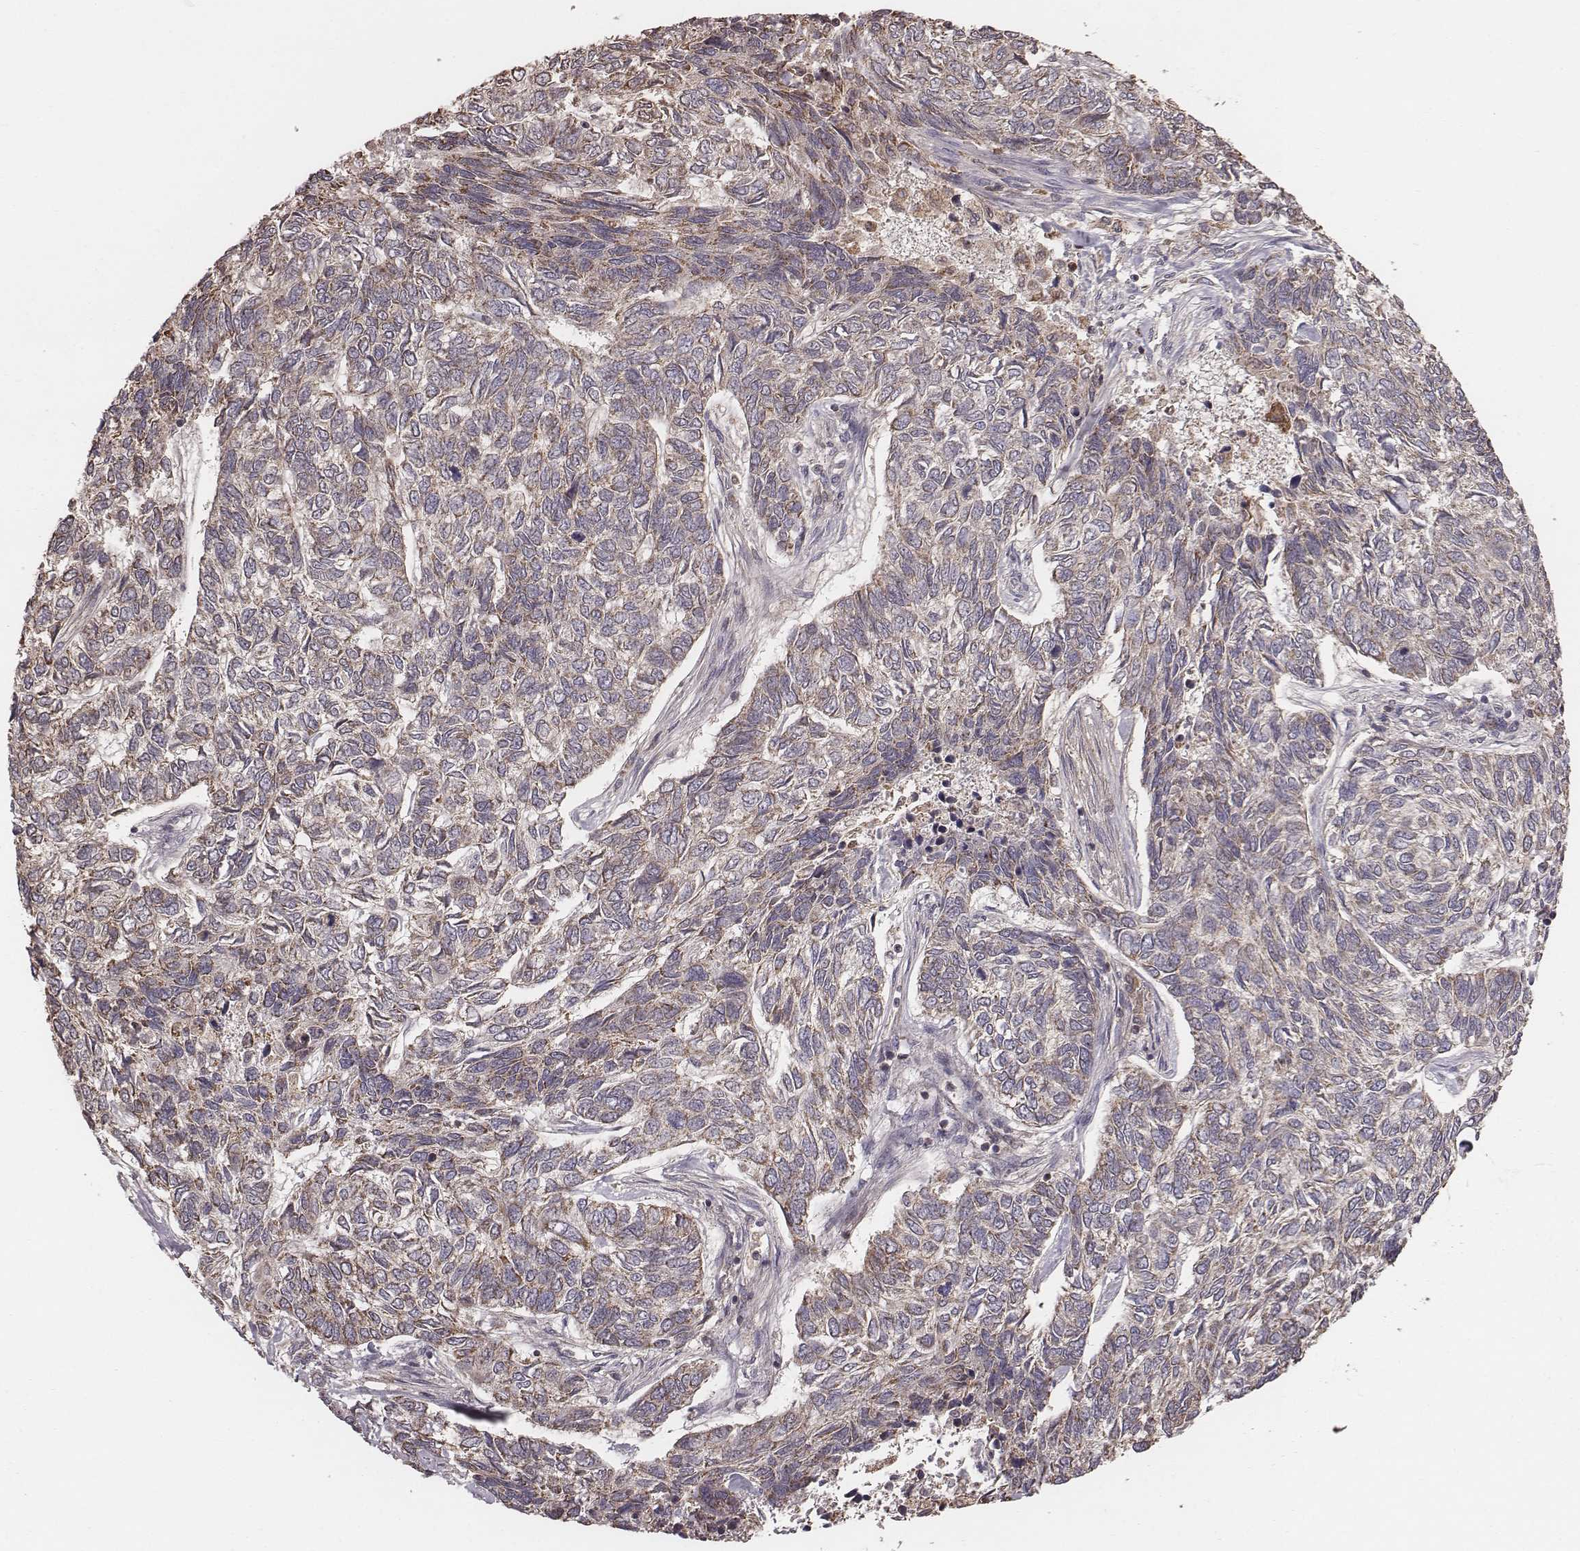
{"staining": {"intensity": "moderate", "quantity": ">75%", "location": "cytoplasmic/membranous"}, "tissue": "skin cancer", "cell_type": "Tumor cells", "image_type": "cancer", "snomed": [{"axis": "morphology", "description": "Basal cell carcinoma"}, {"axis": "topography", "description": "Skin"}], "caption": "Moderate cytoplasmic/membranous expression is seen in about >75% of tumor cells in skin cancer.", "gene": "PDCD2L", "patient": {"sex": "female", "age": 65}}